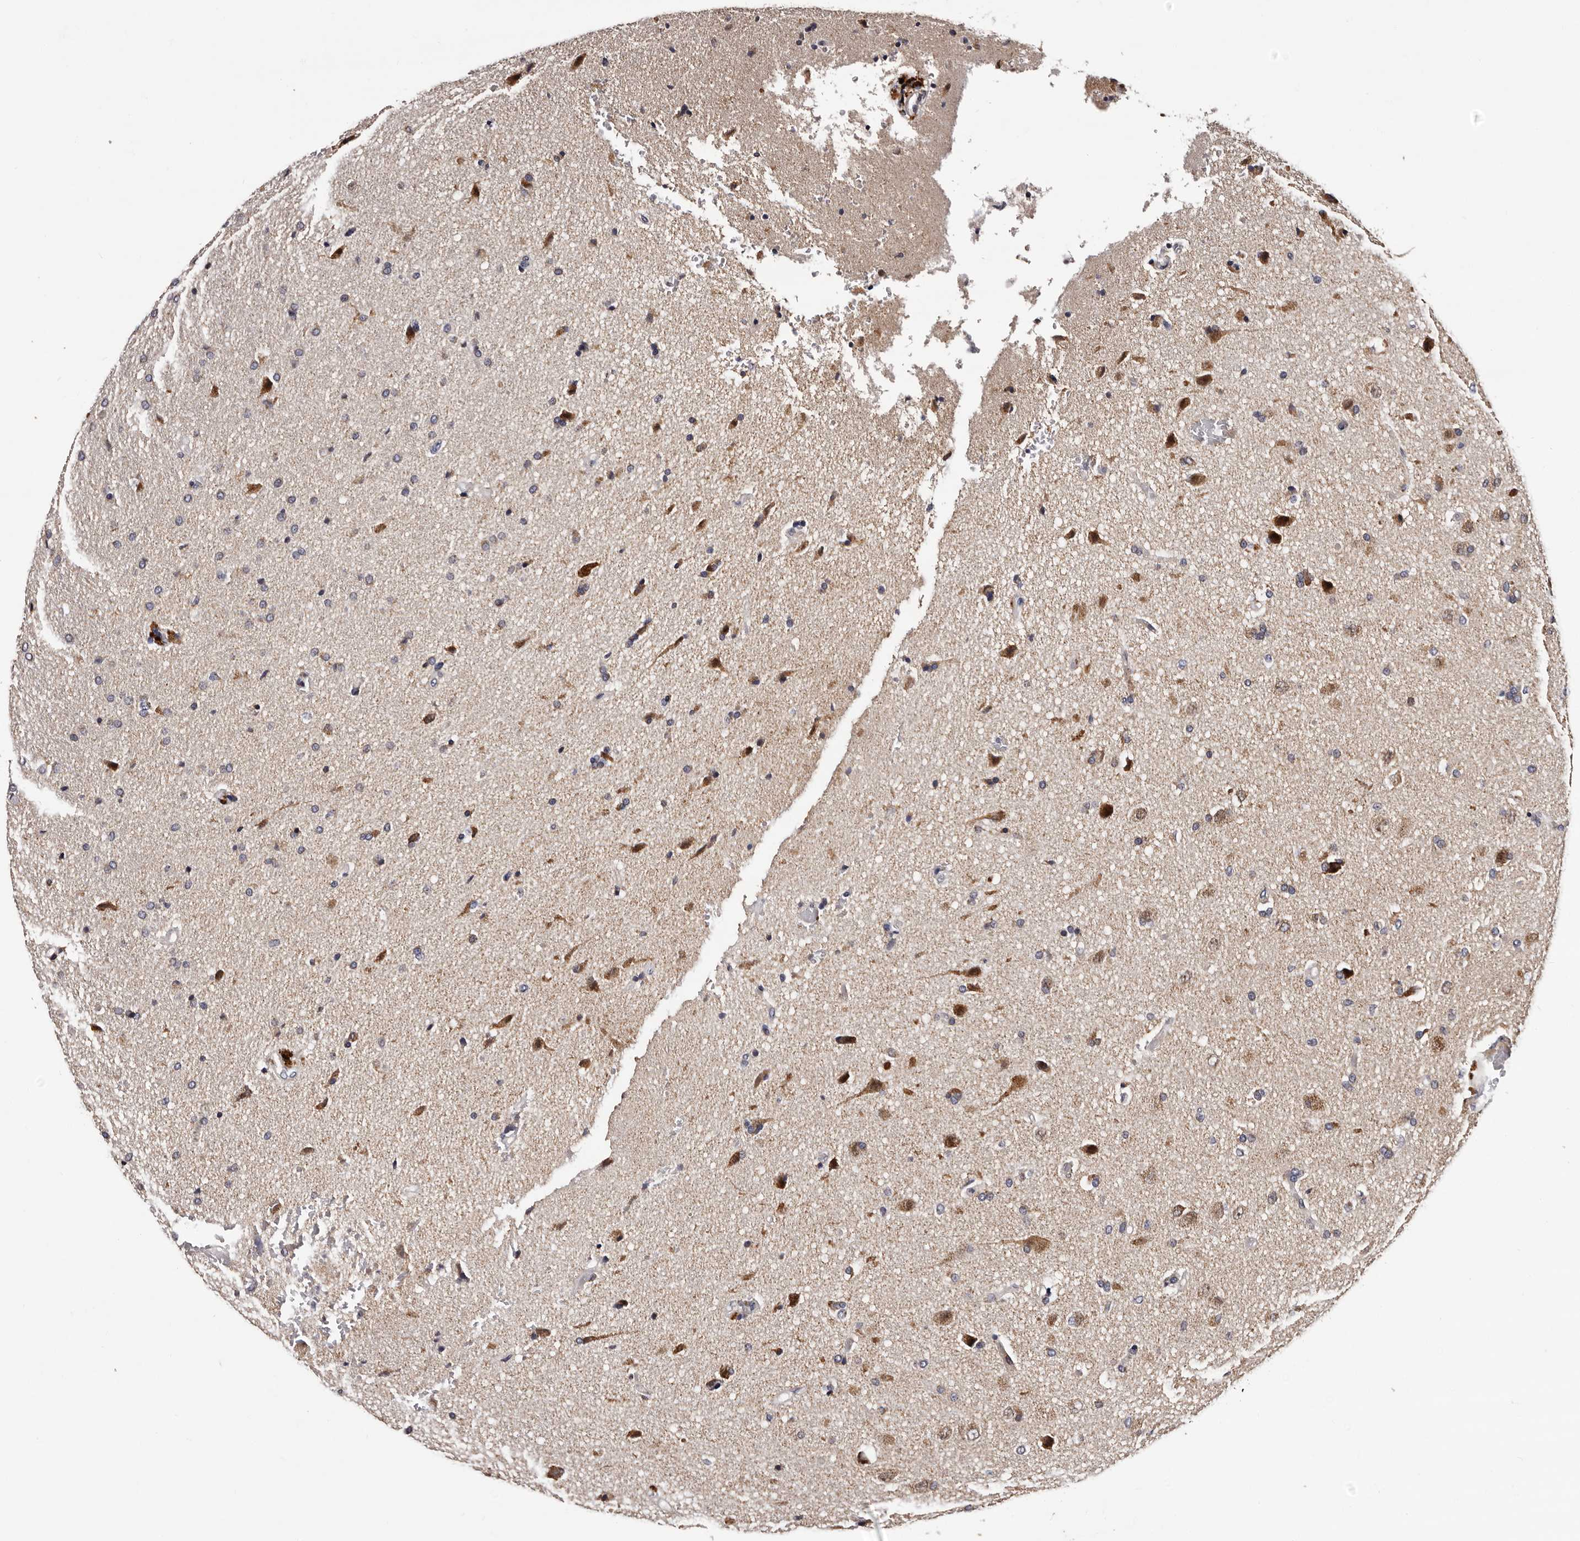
{"staining": {"intensity": "weak", "quantity": "<25%", "location": "cytoplasmic/membranous"}, "tissue": "glioma", "cell_type": "Tumor cells", "image_type": "cancer", "snomed": [{"axis": "morphology", "description": "Glioma, malignant, High grade"}, {"axis": "topography", "description": "Brain"}], "caption": "This is an IHC histopathology image of human malignant glioma (high-grade). There is no positivity in tumor cells.", "gene": "TAF4B", "patient": {"sex": "male", "age": 72}}